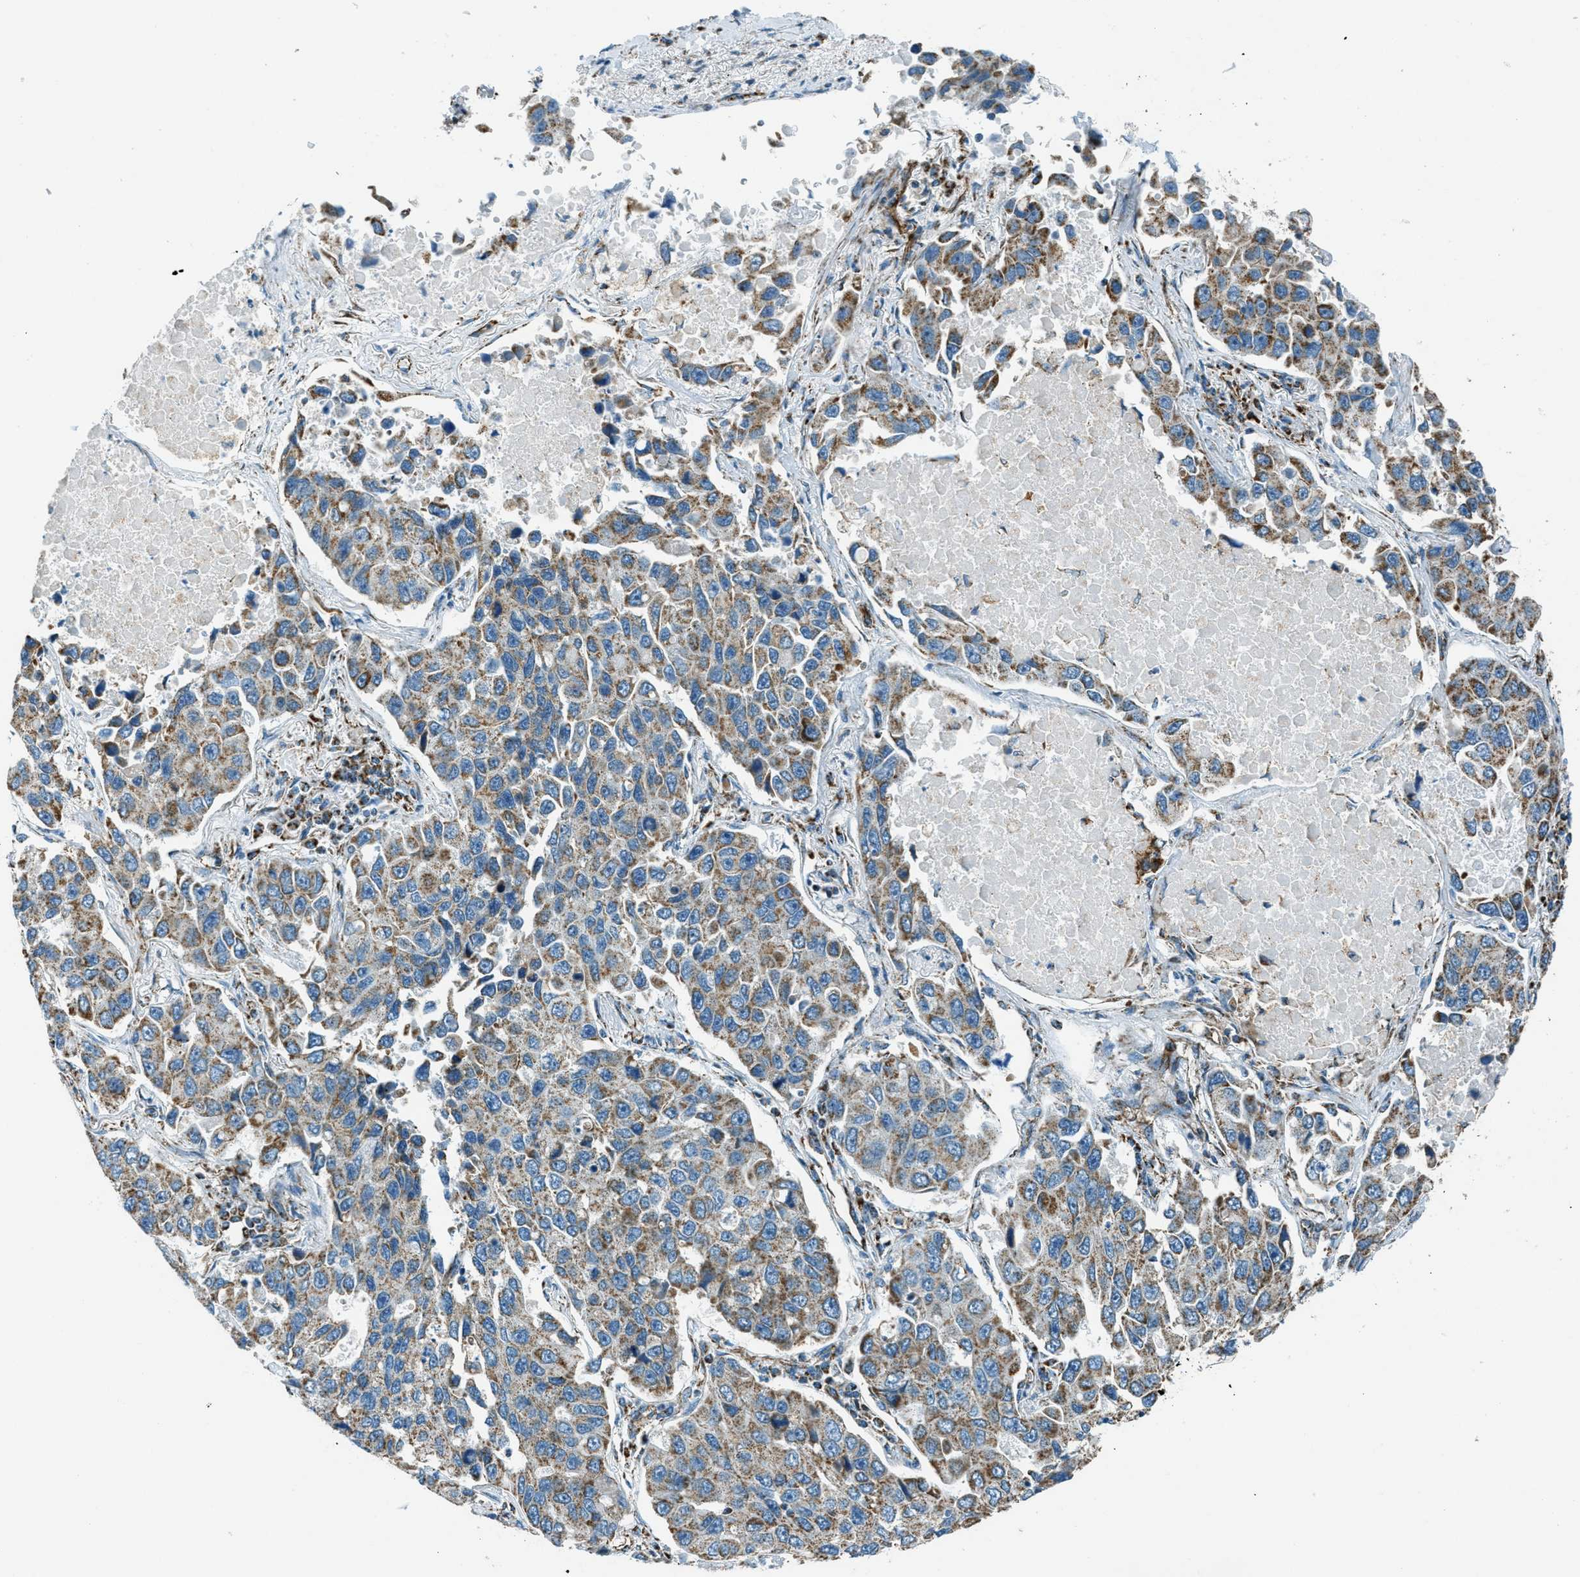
{"staining": {"intensity": "moderate", "quantity": ">75%", "location": "cytoplasmic/membranous"}, "tissue": "lung cancer", "cell_type": "Tumor cells", "image_type": "cancer", "snomed": [{"axis": "morphology", "description": "Adenocarcinoma, NOS"}, {"axis": "topography", "description": "Lung"}], "caption": "IHC micrograph of lung cancer (adenocarcinoma) stained for a protein (brown), which demonstrates medium levels of moderate cytoplasmic/membranous expression in about >75% of tumor cells.", "gene": "CHST15", "patient": {"sex": "male", "age": 64}}